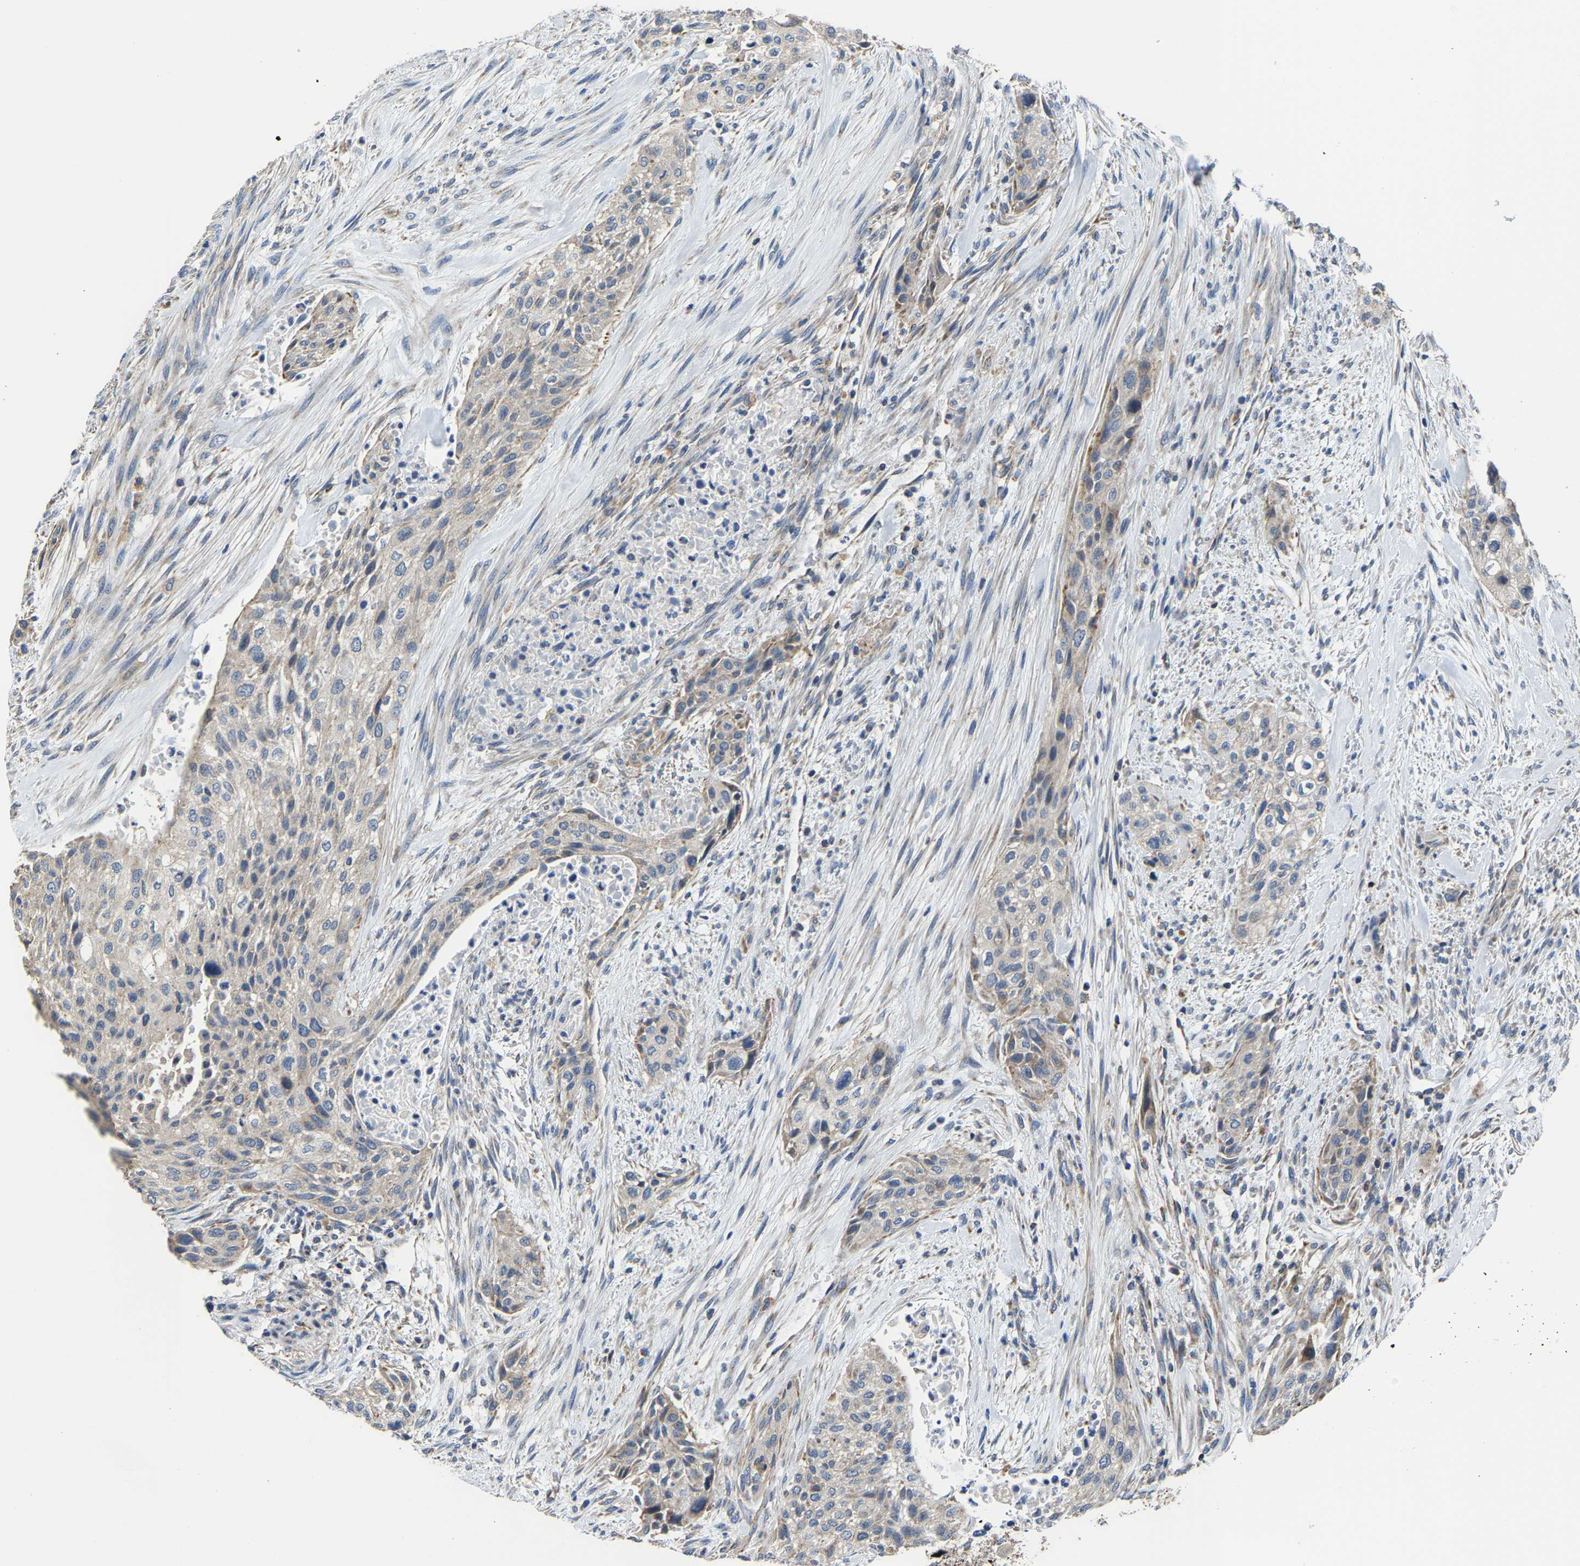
{"staining": {"intensity": "weak", "quantity": ">75%", "location": "cytoplasmic/membranous"}, "tissue": "urothelial cancer", "cell_type": "Tumor cells", "image_type": "cancer", "snomed": [{"axis": "morphology", "description": "Urothelial carcinoma, Low grade"}, {"axis": "morphology", "description": "Urothelial carcinoma, High grade"}, {"axis": "topography", "description": "Urinary bladder"}], "caption": "High-grade urothelial carcinoma stained with a protein marker exhibits weak staining in tumor cells.", "gene": "AGK", "patient": {"sex": "male", "age": 35}}